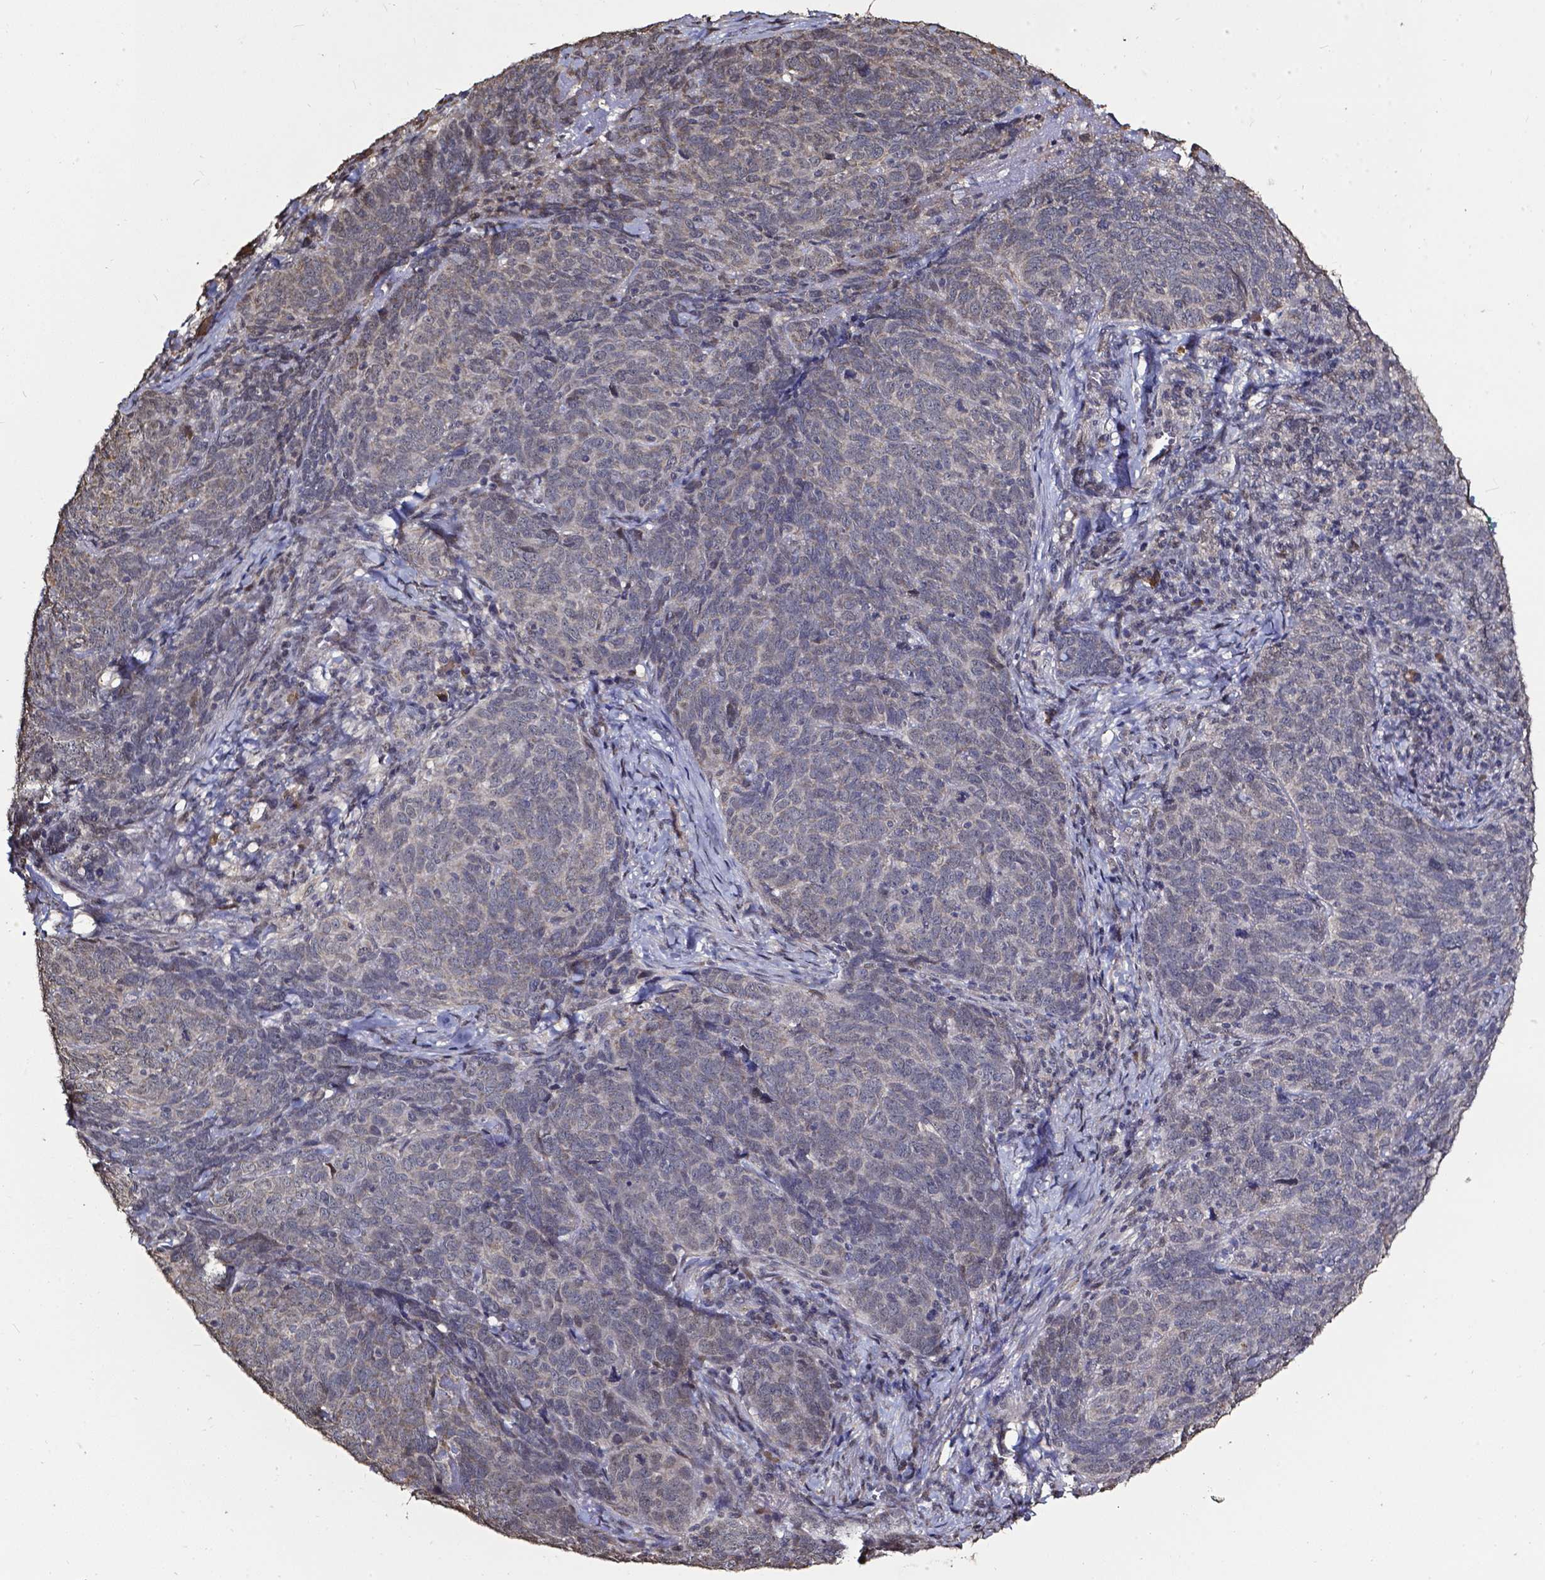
{"staining": {"intensity": "negative", "quantity": "none", "location": "none"}, "tissue": "skin cancer", "cell_type": "Tumor cells", "image_type": "cancer", "snomed": [{"axis": "morphology", "description": "Squamous cell carcinoma, NOS"}, {"axis": "topography", "description": "Skin"}, {"axis": "topography", "description": "Anal"}], "caption": "The image exhibits no significant positivity in tumor cells of skin cancer. (DAB immunohistochemistry with hematoxylin counter stain).", "gene": "GLRA2", "patient": {"sex": "female", "age": 51}}